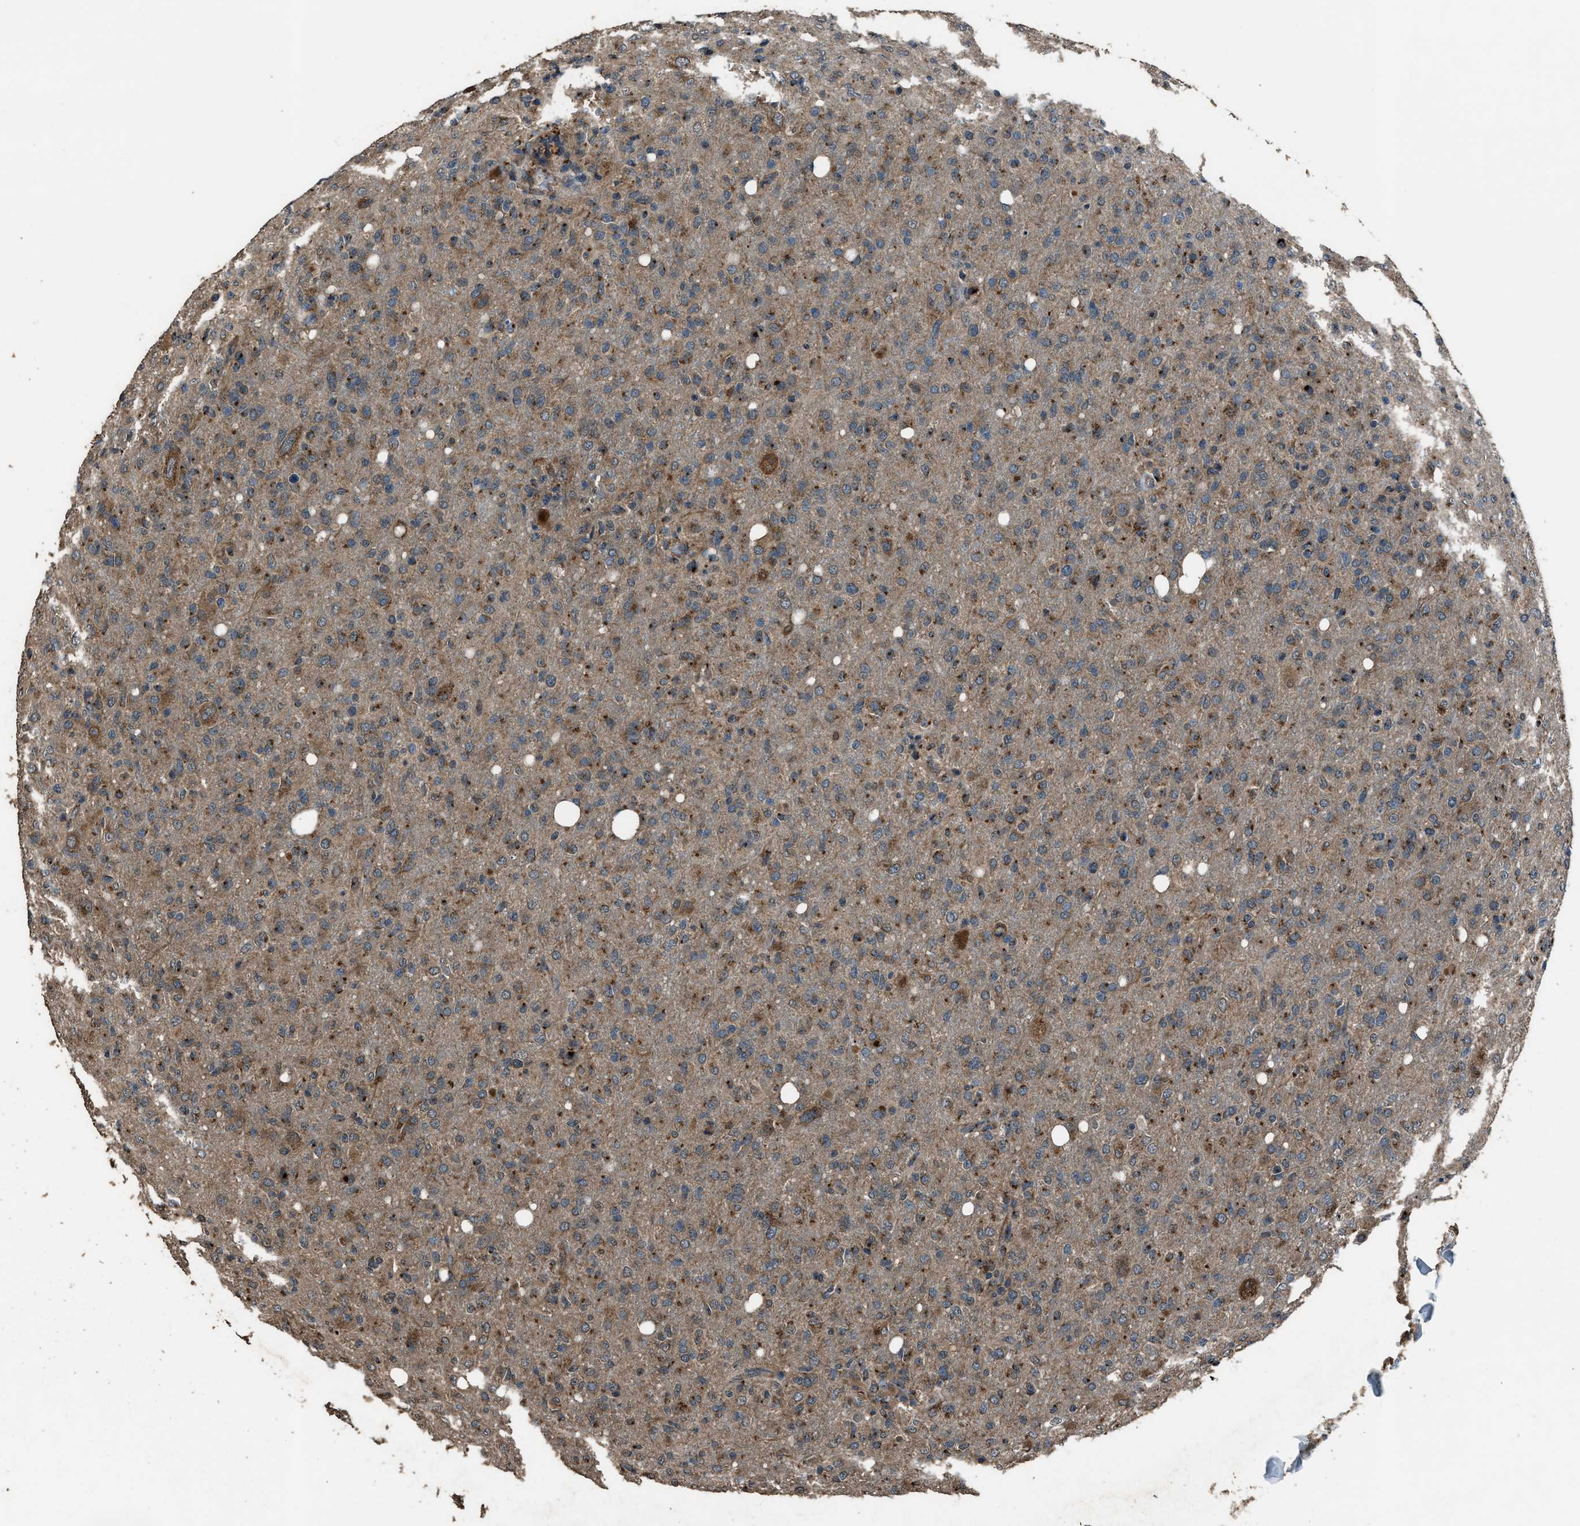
{"staining": {"intensity": "moderate", "quantity": ">75%", "location": "cytoplasmic/membranous"}, "tissue": "glioma", "cell_type": "Tumor cells", "image_type": "cancer", "snomed": [{"axis": "morphology", "description": "Glioma, malignant, High grade"}, {"axis": "topography", "description": "Brain"}], "caption": "Moderate cytoplasmic/membranous staining for a protein is identified in about >75% of tumor cells of glioma using immunohistochemistry (IHC).", "gene": "SLC38A10", "patient": {"sex": "female", "age": 57}}